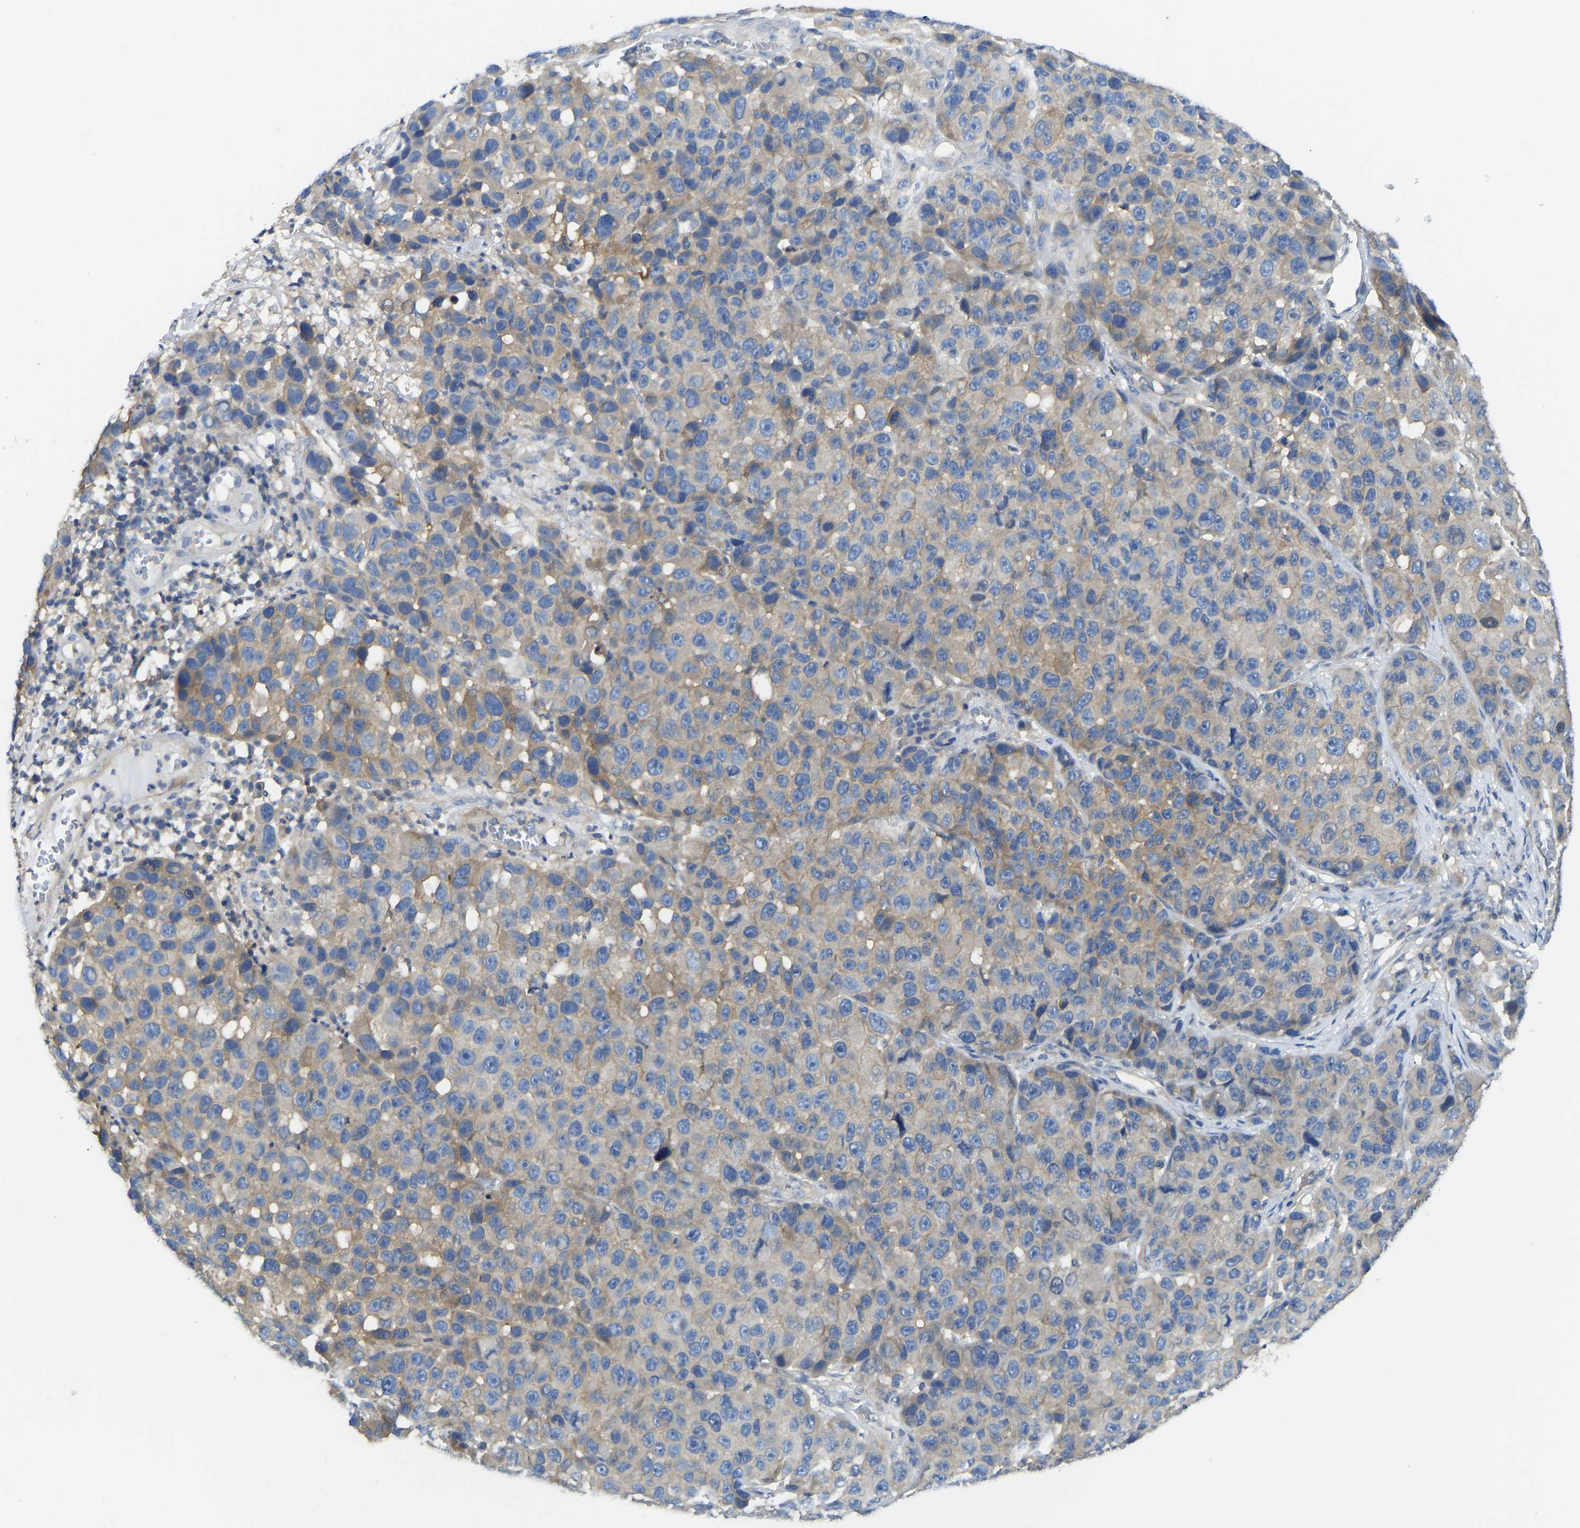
{"staining": {"intensity": "weak", "quantity": "25%-75%", "location": "cytoplasmic/membranous"}, "tissue": "melanoma", "cell_type": "Tumor cells", "image_type": "cancer", "snomed": [{"axis": "morphology", "description": "Malignant melanoma, NOS"}, {"axis": "topography", "description": "Skin"}], "caption": "Brown immunohistochemical staining in human melanoma reveals weak cytoplasmic/membranous expression in approximately 25%-75% of tumor cells.", "gene": "PPP3CA", "patient": {"sex": "male", "age": 53}}